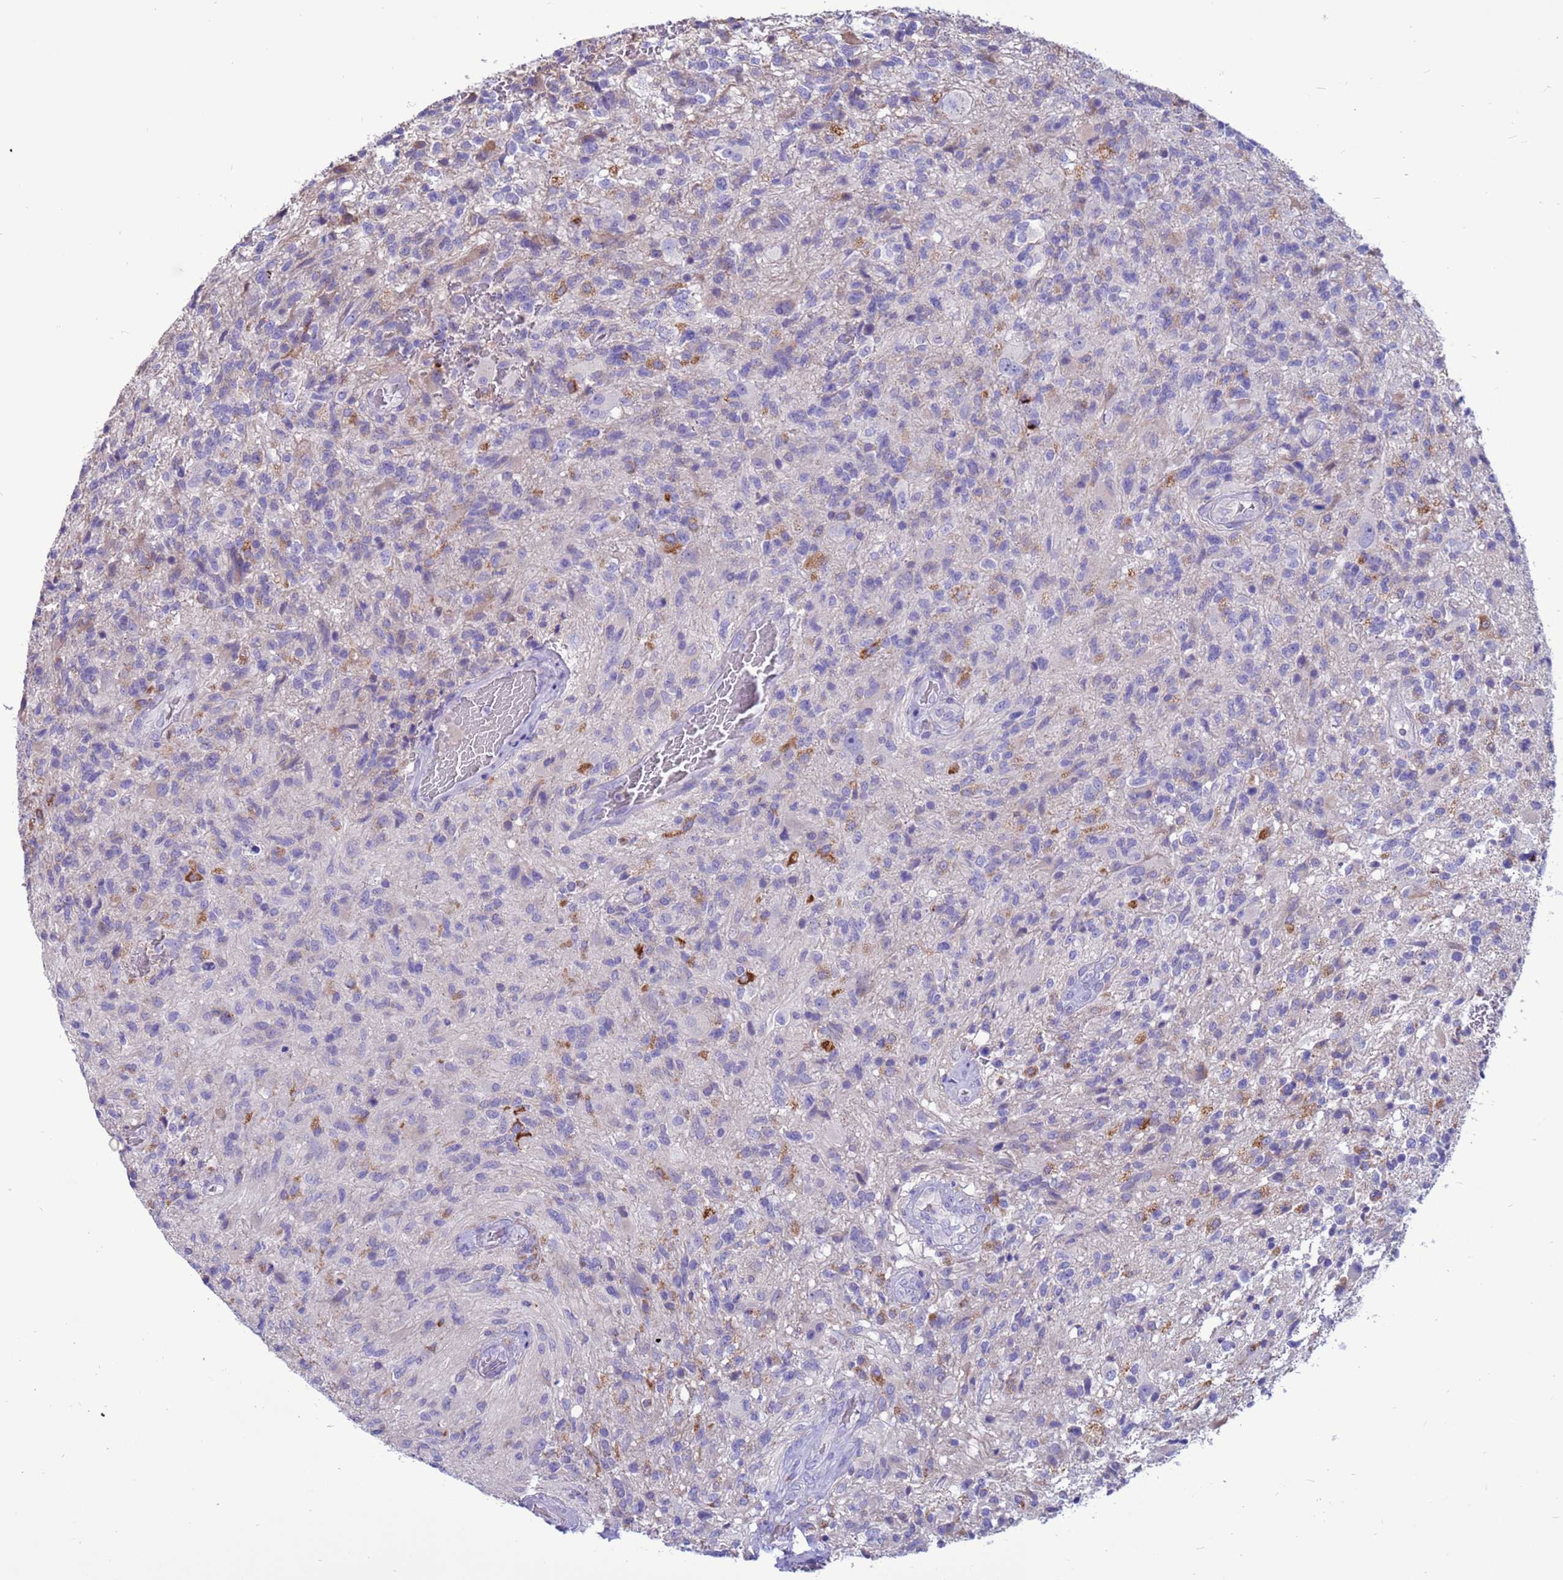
{"staining": {"intensity": "negative", "quantity": "none", "location": "none"}, "tissue": "glioma", "cell_type": "Tumor cells", "image_type": "cancer", "snomed": [{"axis": "morphology", "description": "Glioma, malignant, High grade"}, {"axis": "topography", "description": "Brain"}], "caption": "Tumor cells are negative for brown protein staining in malignant glioma (high-grade).", "gene": "PDE10A", "patient": {"sex": "male", "age": 56}}